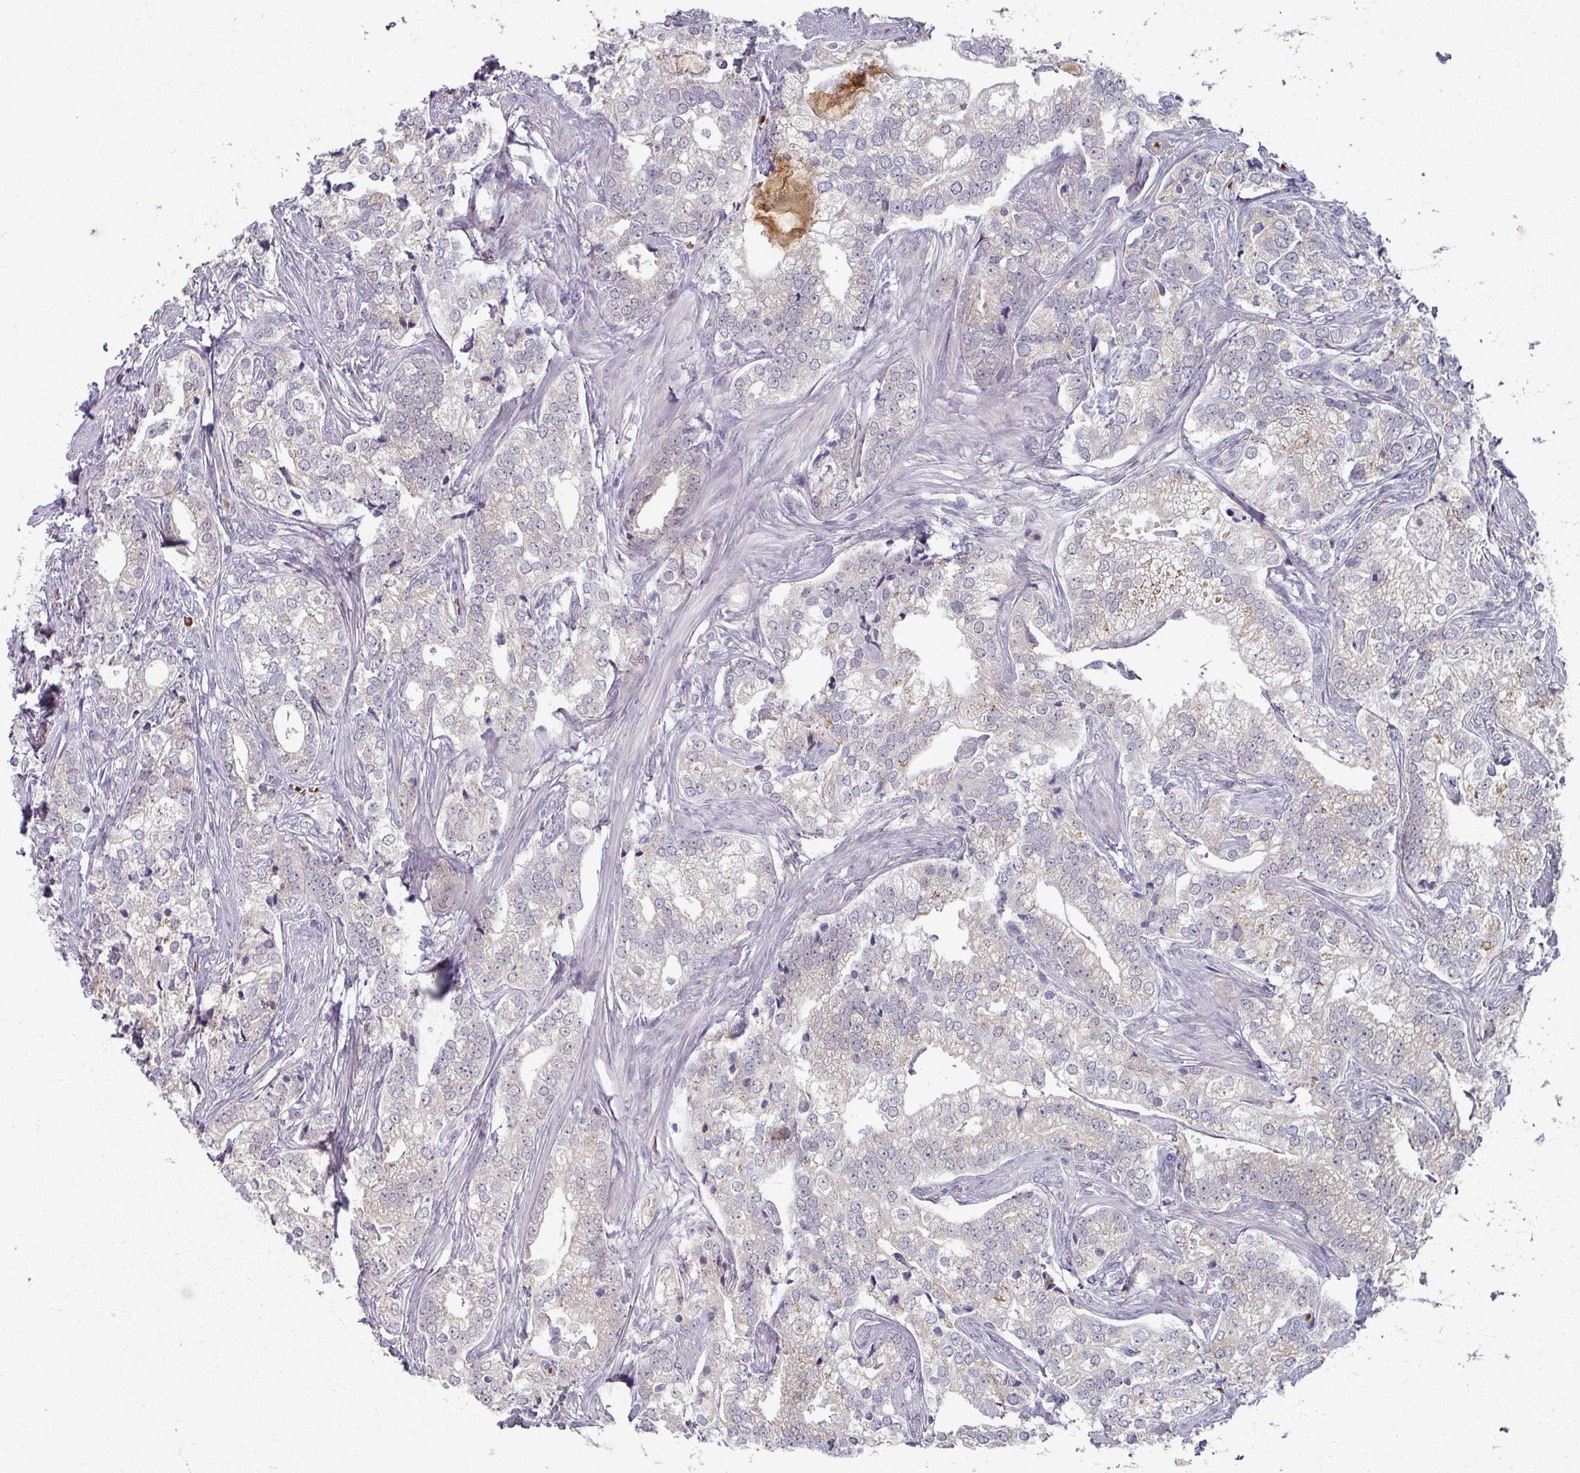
{"staining": {"intensity": "negative", "quantity": "none", "location": "none"}, "tissue": "prostate cancer", "cell_type": "Tumor cells", "image_type": "cancer", "snomed": [{"axis": "morphology", "description": "Adenocarcinoma, High grade"}, {"axis": "topography", "description": "Prostate"}], "caption": "IHC histopathology image of high-grade adenocarcinoma (prostate) stained for a protein (brown), which displays no positivity in tumor cells.", "gene": "KMT5C", "patient": {"sex": "male", "age": 69}}